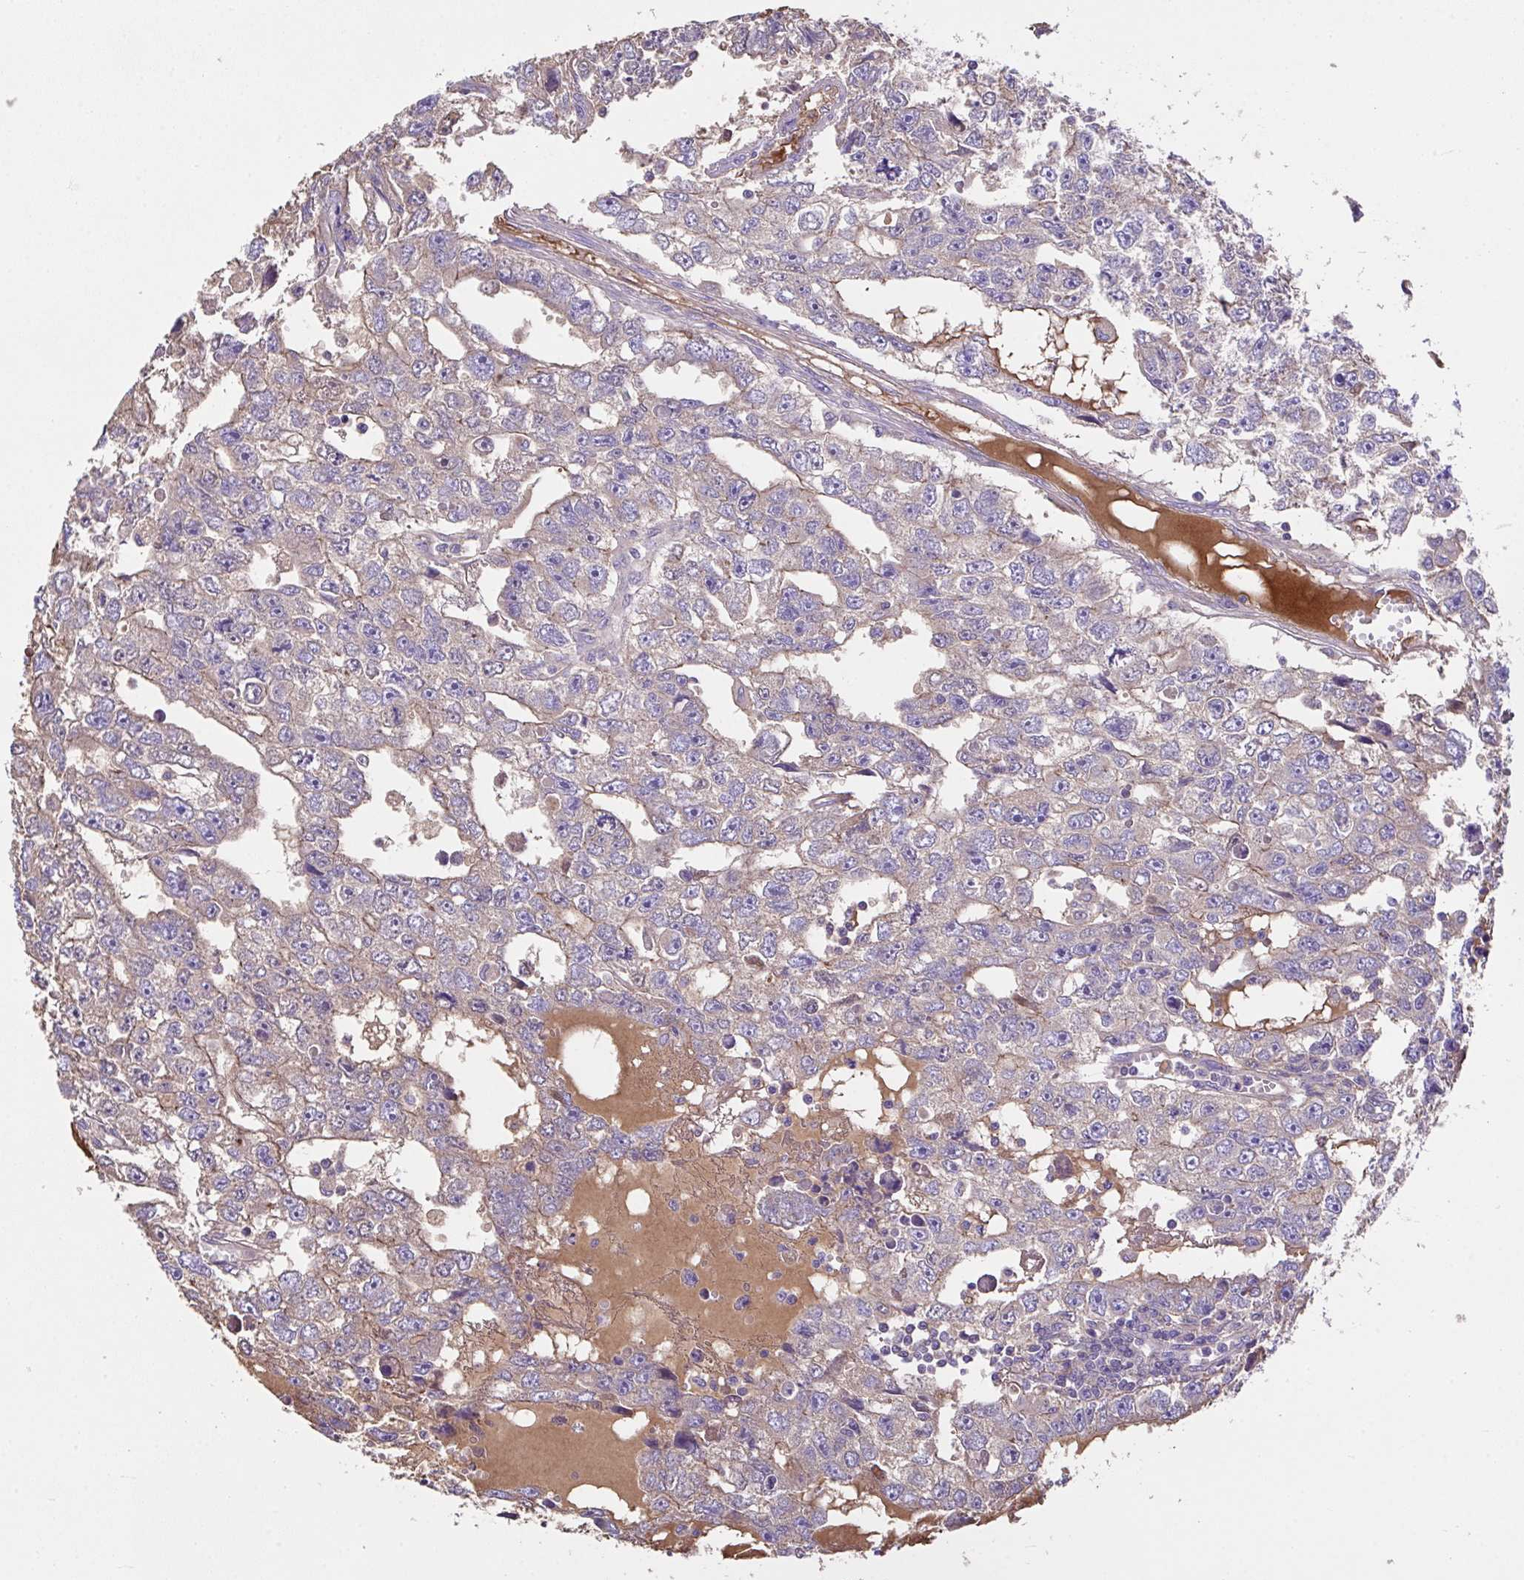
{"staining": {"intensity": "weak", "quantity": ">75%", "location": "cytoplasmic/membranous"}, "tissue": "testis cancer", "cell_type": "Tumor cells", "image_type": "cancer", "snomed": [{"axis": "morphology", "description": "Carcinoma, Embryonal, NOS"}, {"axis": "topography", "description": "Testis"}], "caption": "An immunohistochemistry histopathology image of neoplastic tissue is shown. Protein staining in brown shows weak cytoplasmic/membranous positivity in testis cancer (embryonal carcinoma) within tumor cells. Nuclei are stained in blue.", "gene": "ZNF813", "patient": {"sex": "male", "age": 20}}